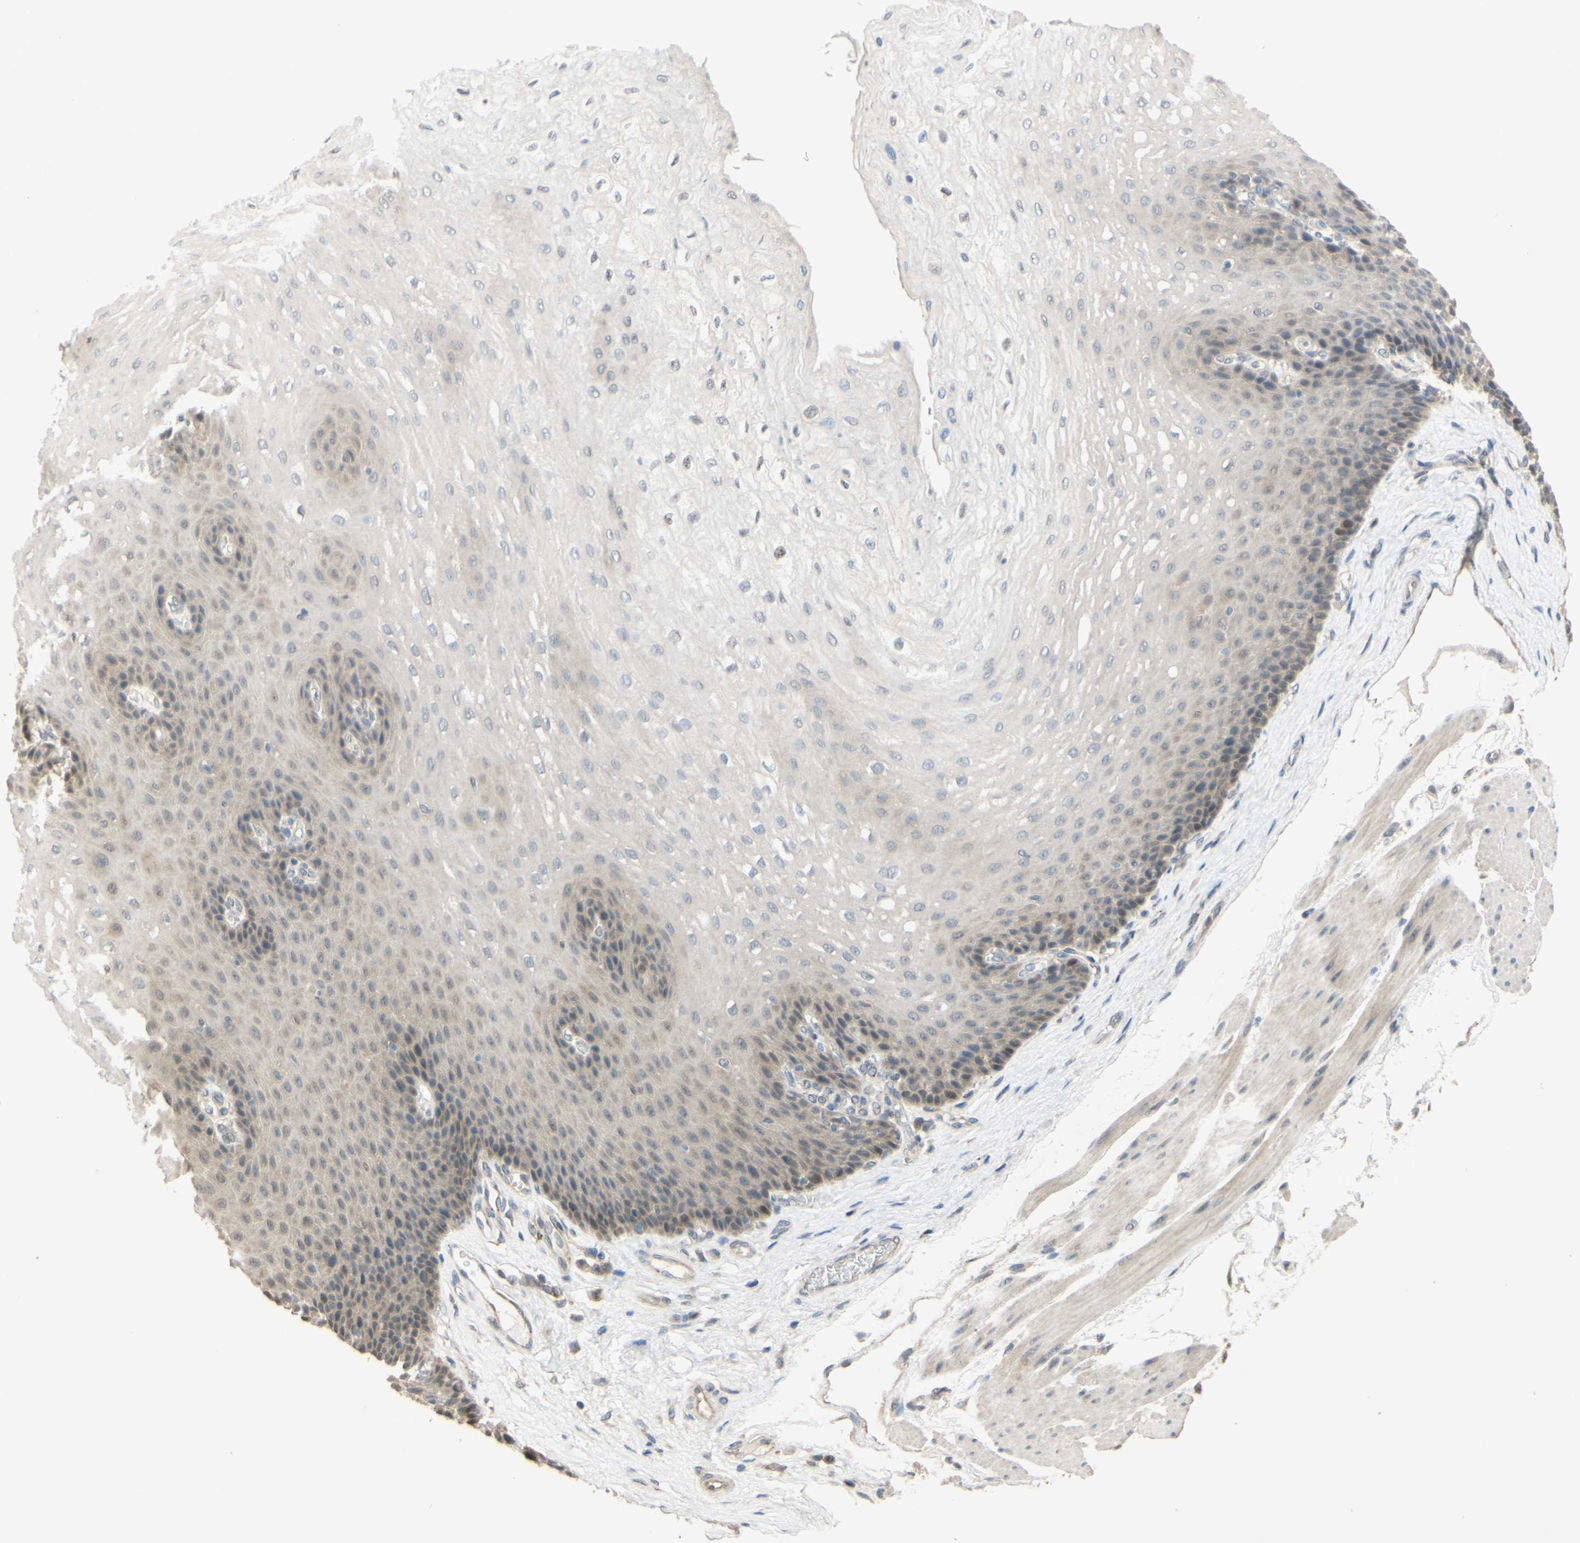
{"staining": {"intensity": "weak", "quantity": "<25%", "location": "cytoplasmic/membranous"}, "tissue": "esophagus", "cell_type": "Squamous epithelial cells", "image_type": "normal", "snomed": [{"axis": "morphology", "description": "Normal tissue, NOS"}, {"axis": "topography", "description": "Esophagus"}], "caption": "DAB immunohistochemical staining of normal human esophagus demonstrates no significant positivity in squamous epithelial cells.", "gene": "SMIM19", "patient": {"sex": "female", "age": 72}}